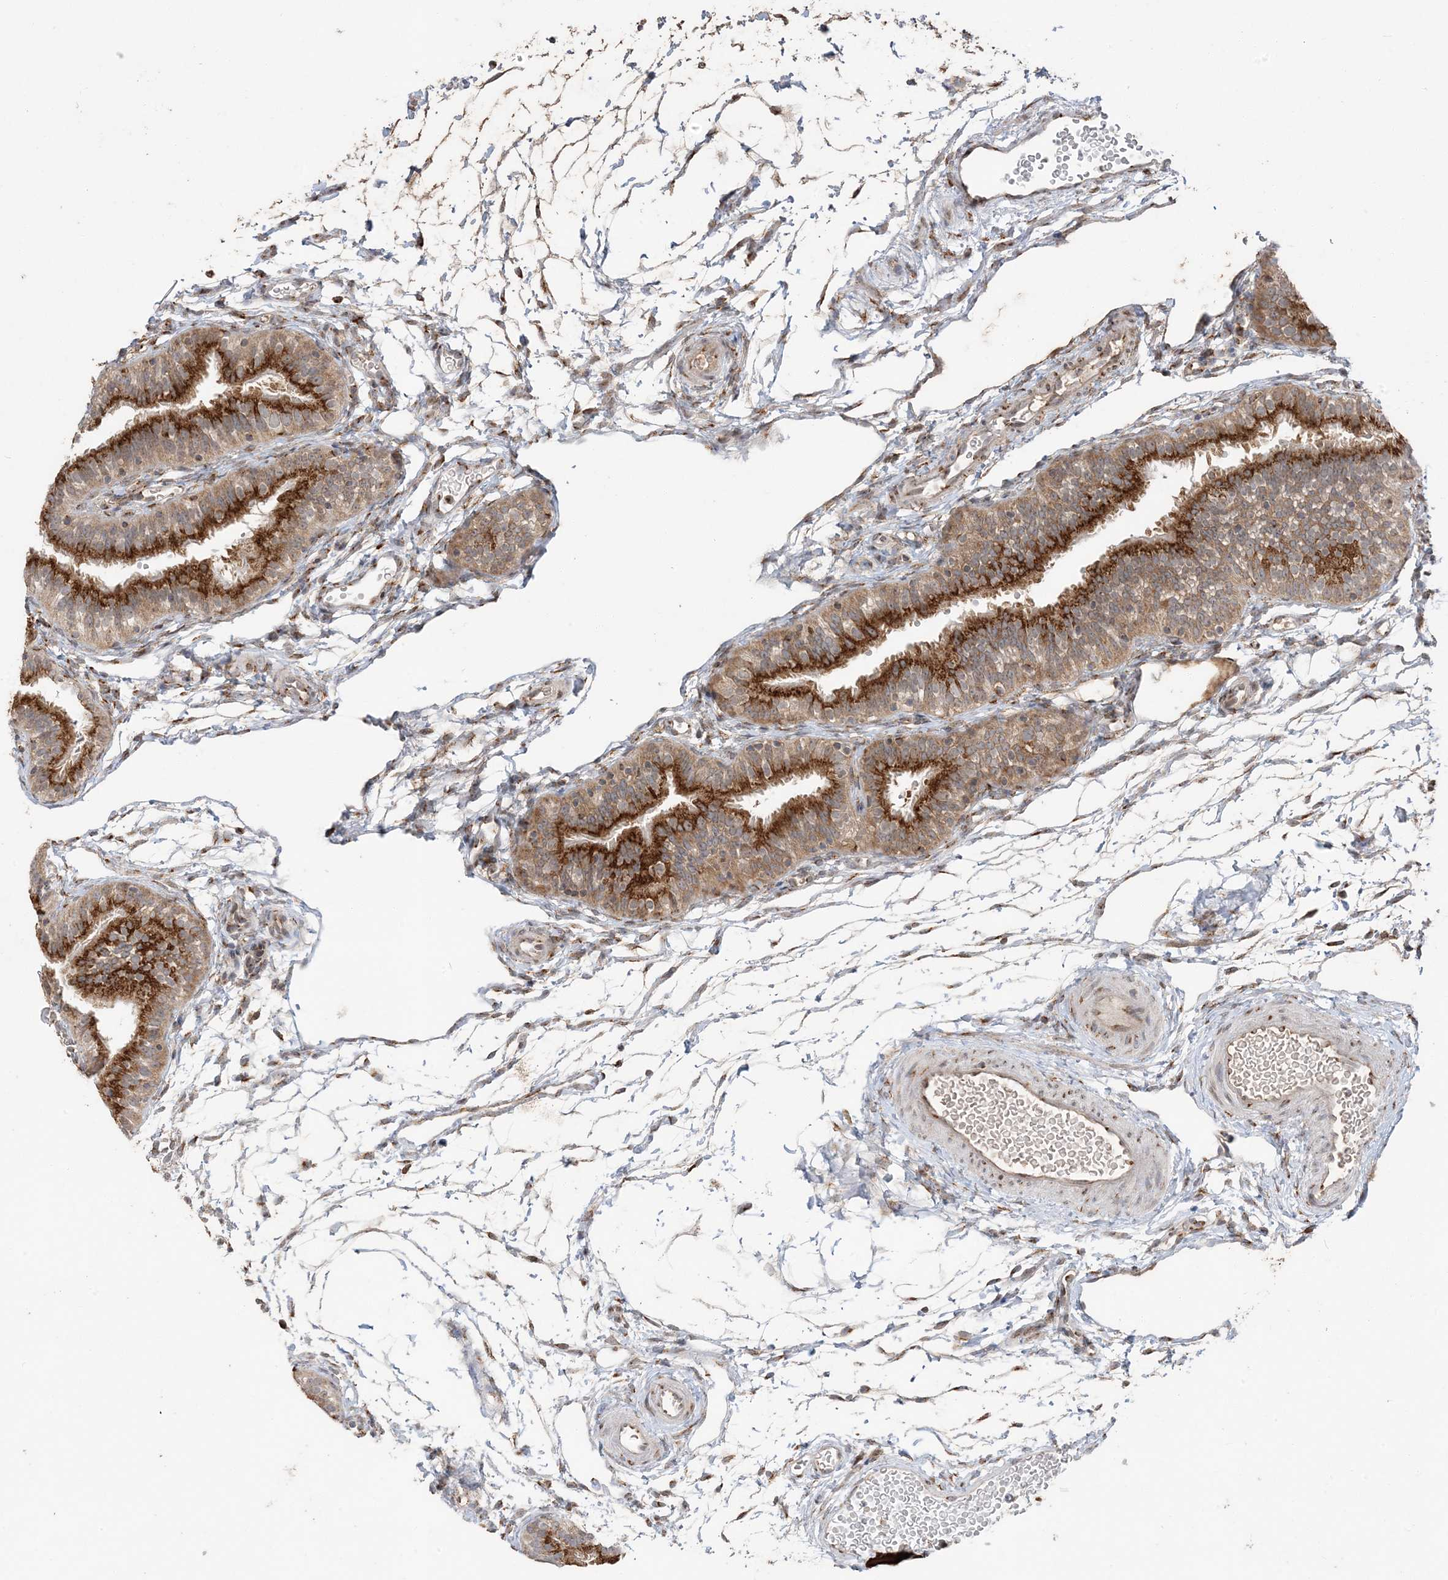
{"staining": {"intensity": "strong", "quantity": ">75%", "location": "cytoplasmic/membranous,nuclear"}, "tissue": "fallopian tube", "cell_type": "Glandular cells", "image_type": "normal", "snomed": [{"axis": "morphology", "description": "Normal tissue, NOS"}, {"axis": "topography", "description": "Fallopian tube"}], "caption": "Protein analysis of normal fallopian tube exhibits strong cytoplasmic/membranous,nuclear expression in about >75% of glandular cells. (Brightfield microscopy of DAB IHC at high magnification).", "gene": "RER1", "patient": {"sex": "female", "age": 35}}